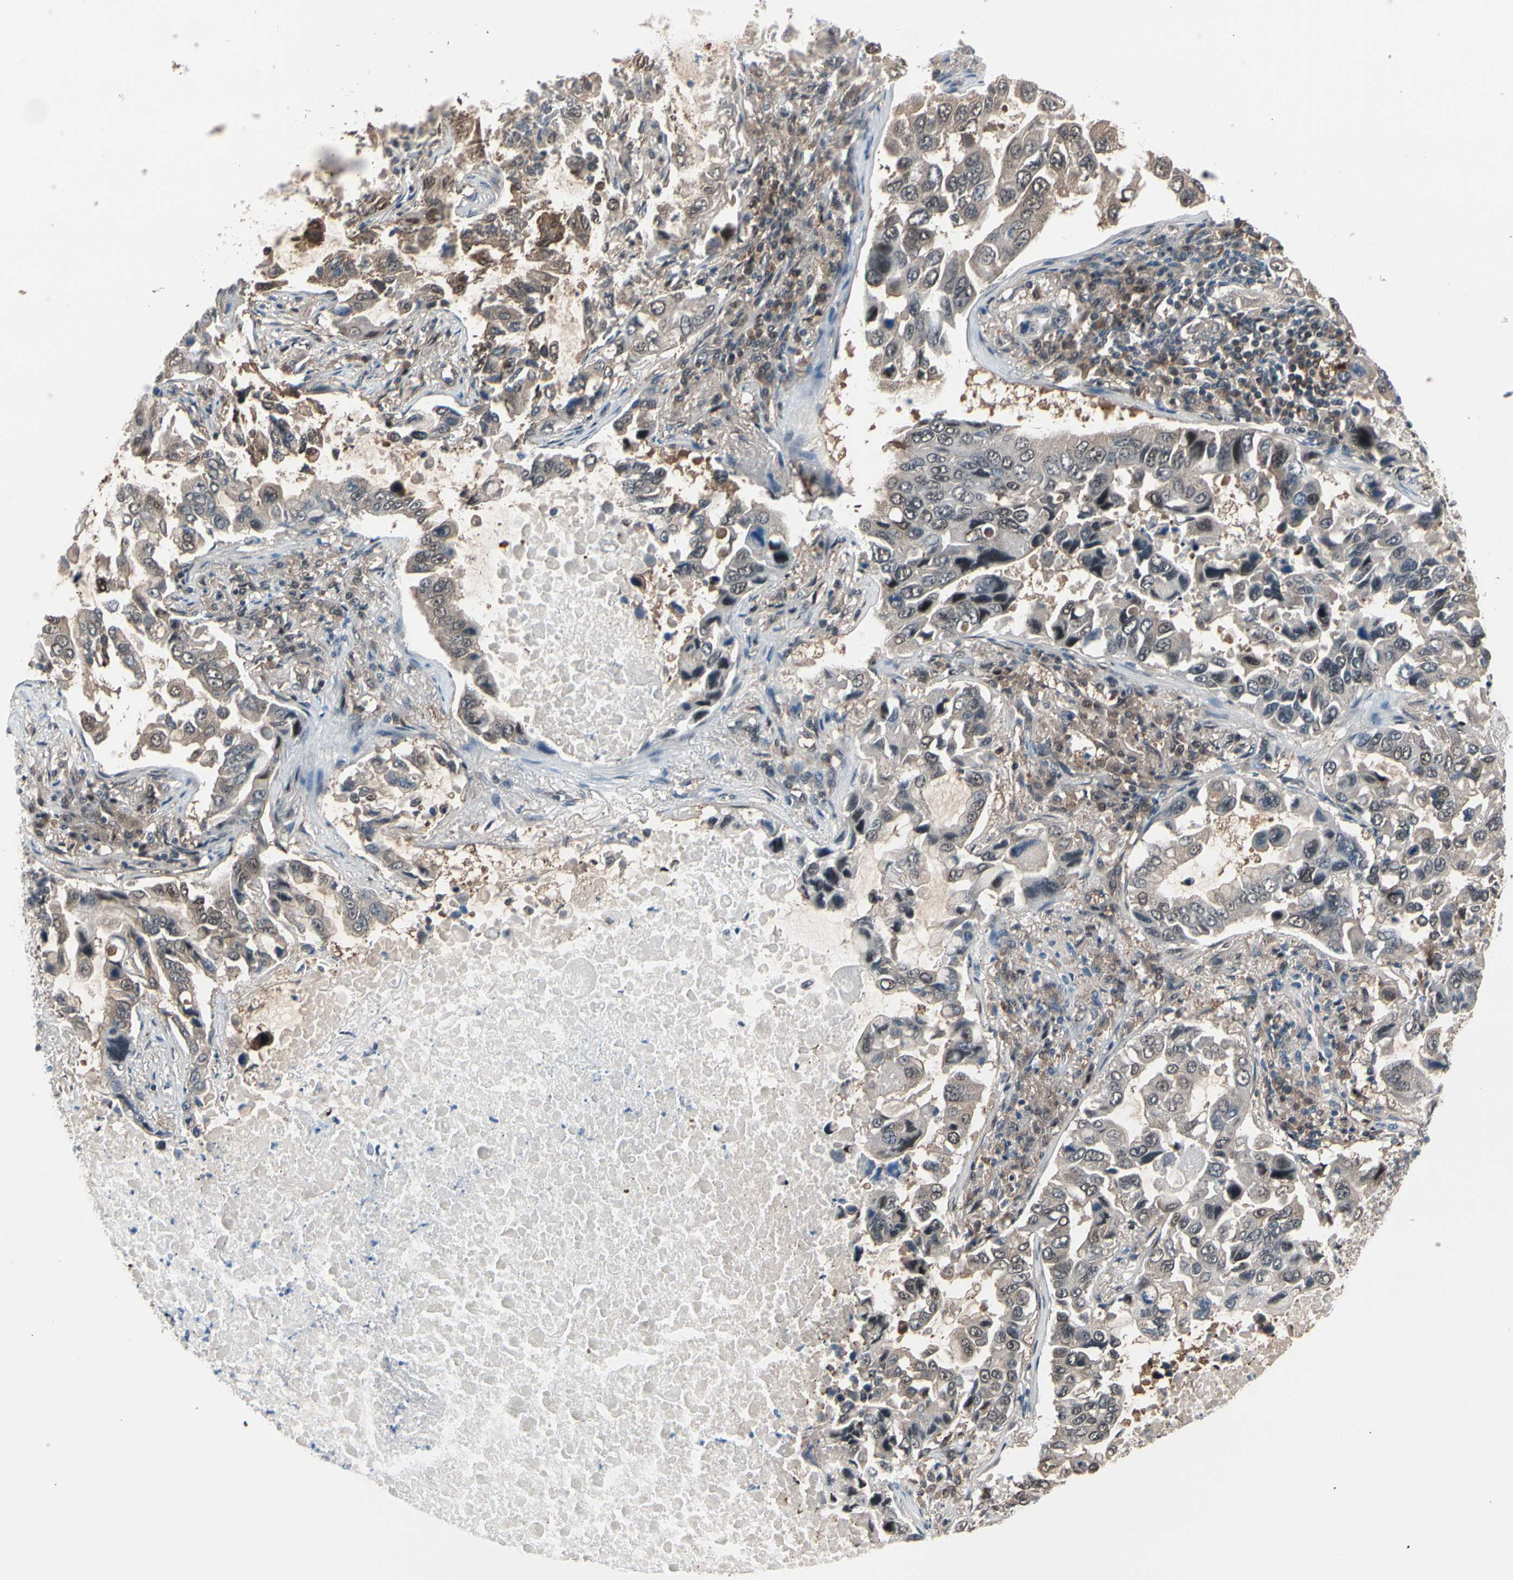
{"staining": {"intensity": "weak", "quantity": ">75%", "location": "cytoplasmic/membranous,nuclear"}, "tissue": "lung cancer", "cell_type": "Tumor cells", "image_type": "cancer", "snomed": [{"axis": "morphology", "description": "Adenocarcinoma, NOS"}, {"axis": "topography", "description": "Lung"}], "caption": "About >75% of tumor cells in lung cancer (adenocarcinoma) show weak cytoplasmic/membranous and nuclear protein staining as visualized by brown immunohistochemical staining.", "gene": "PSMA2", "patient": {"sex": "male", "age": 64}}